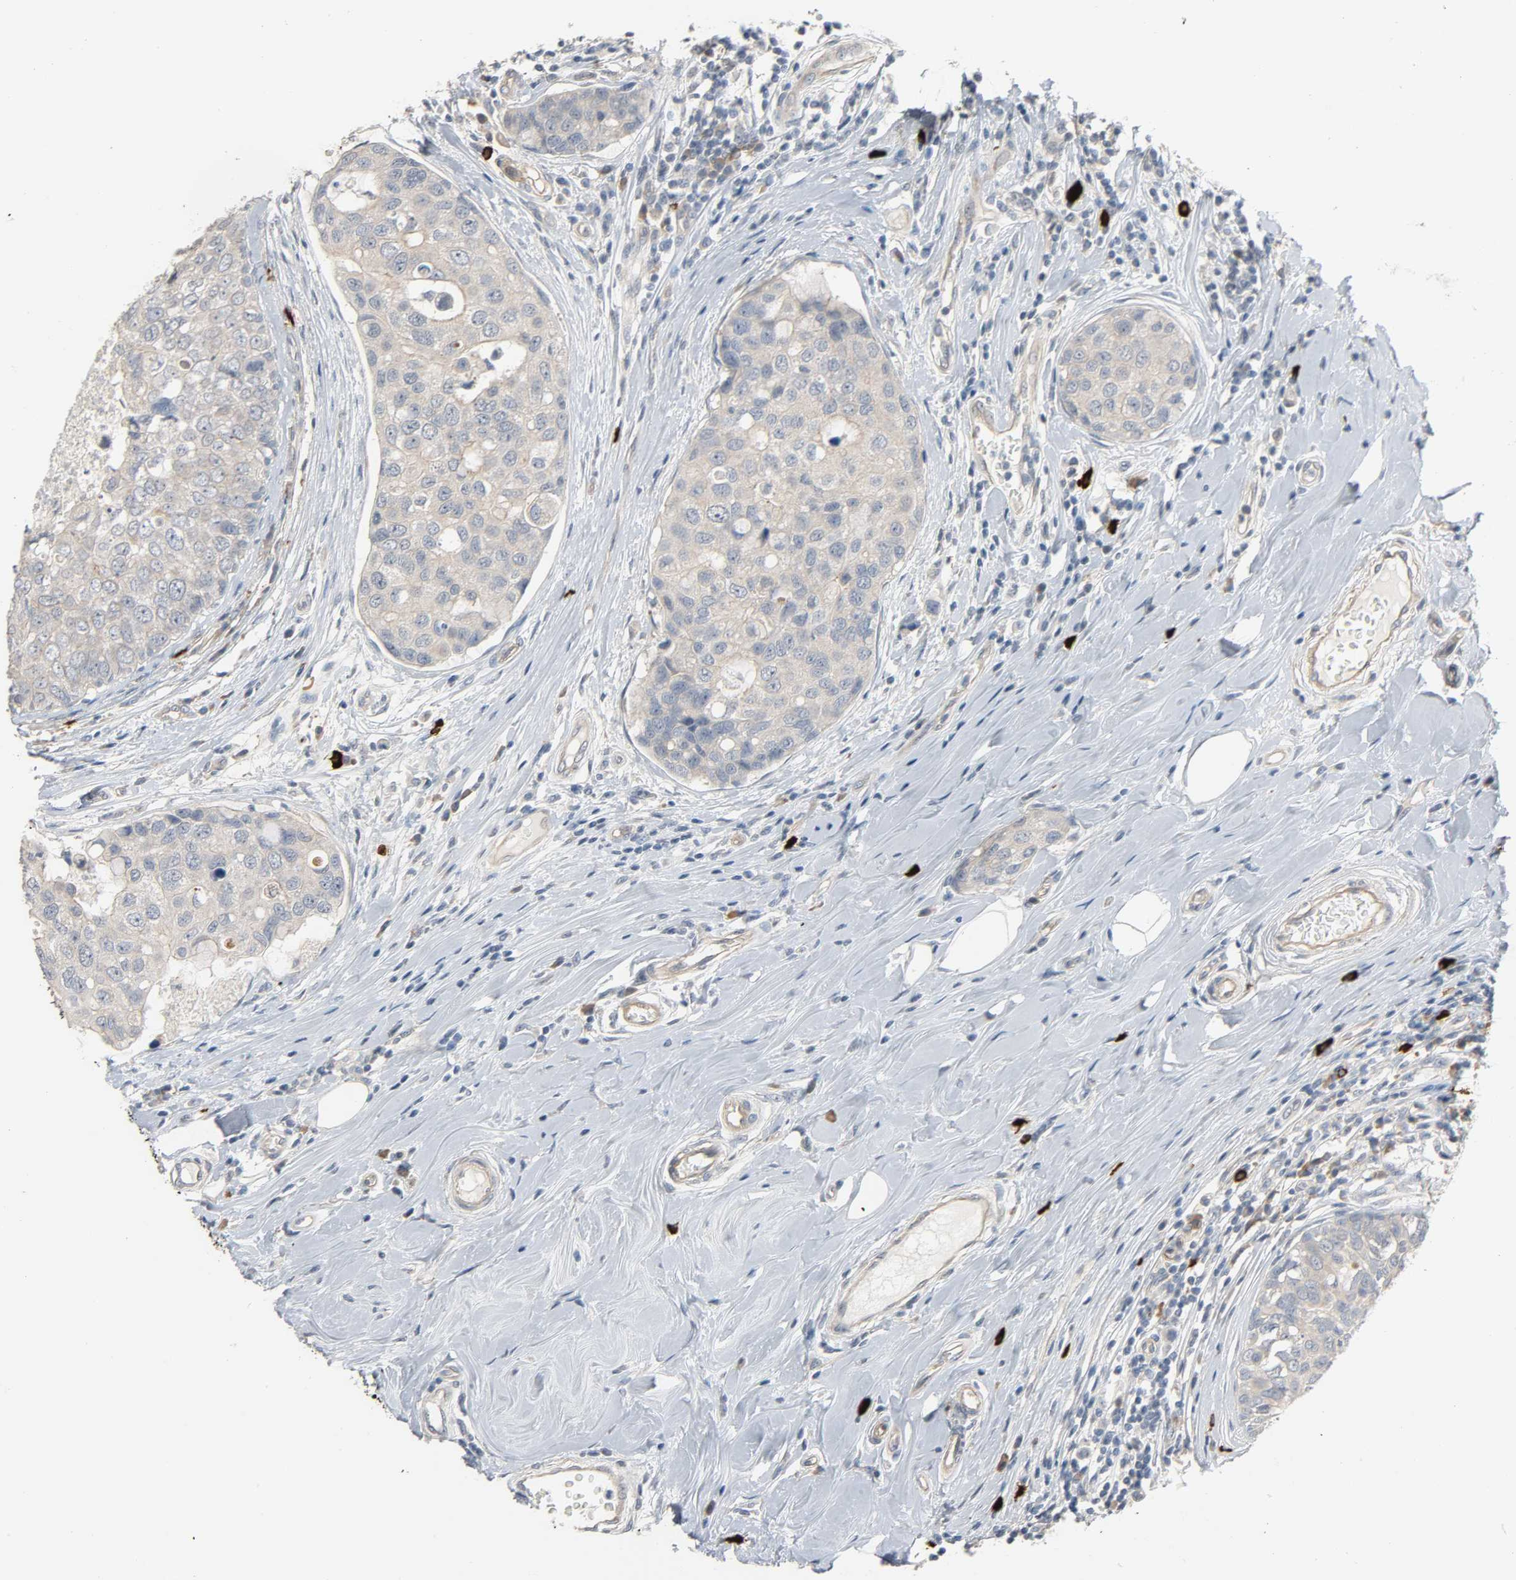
{"staining": {"intensity": "weak", "quantity": "25%-75%", "location": "cytoplasmic/membranous"}, "tissue": "breast cancer", "cell_type": "Tumor cells", "image_type": "cancer", "snomed": [{"axis": "morphology", "description": "Duct carcinoma"}, {"axis": "topography", "description": "Breast"}], "caption": "Immunohistochemical staining of human invasive ductal carcinoma (breast) demonstrates low levels of weak cytoplasmic/membranous positivity in about 25%-75% of tumor cells. Immunohistochemistry (ihc) stains the protein in brown and the nuclei are stained blue.", "gene": "LIMCH1", "patient": {"sex": "female", "age": 27}}